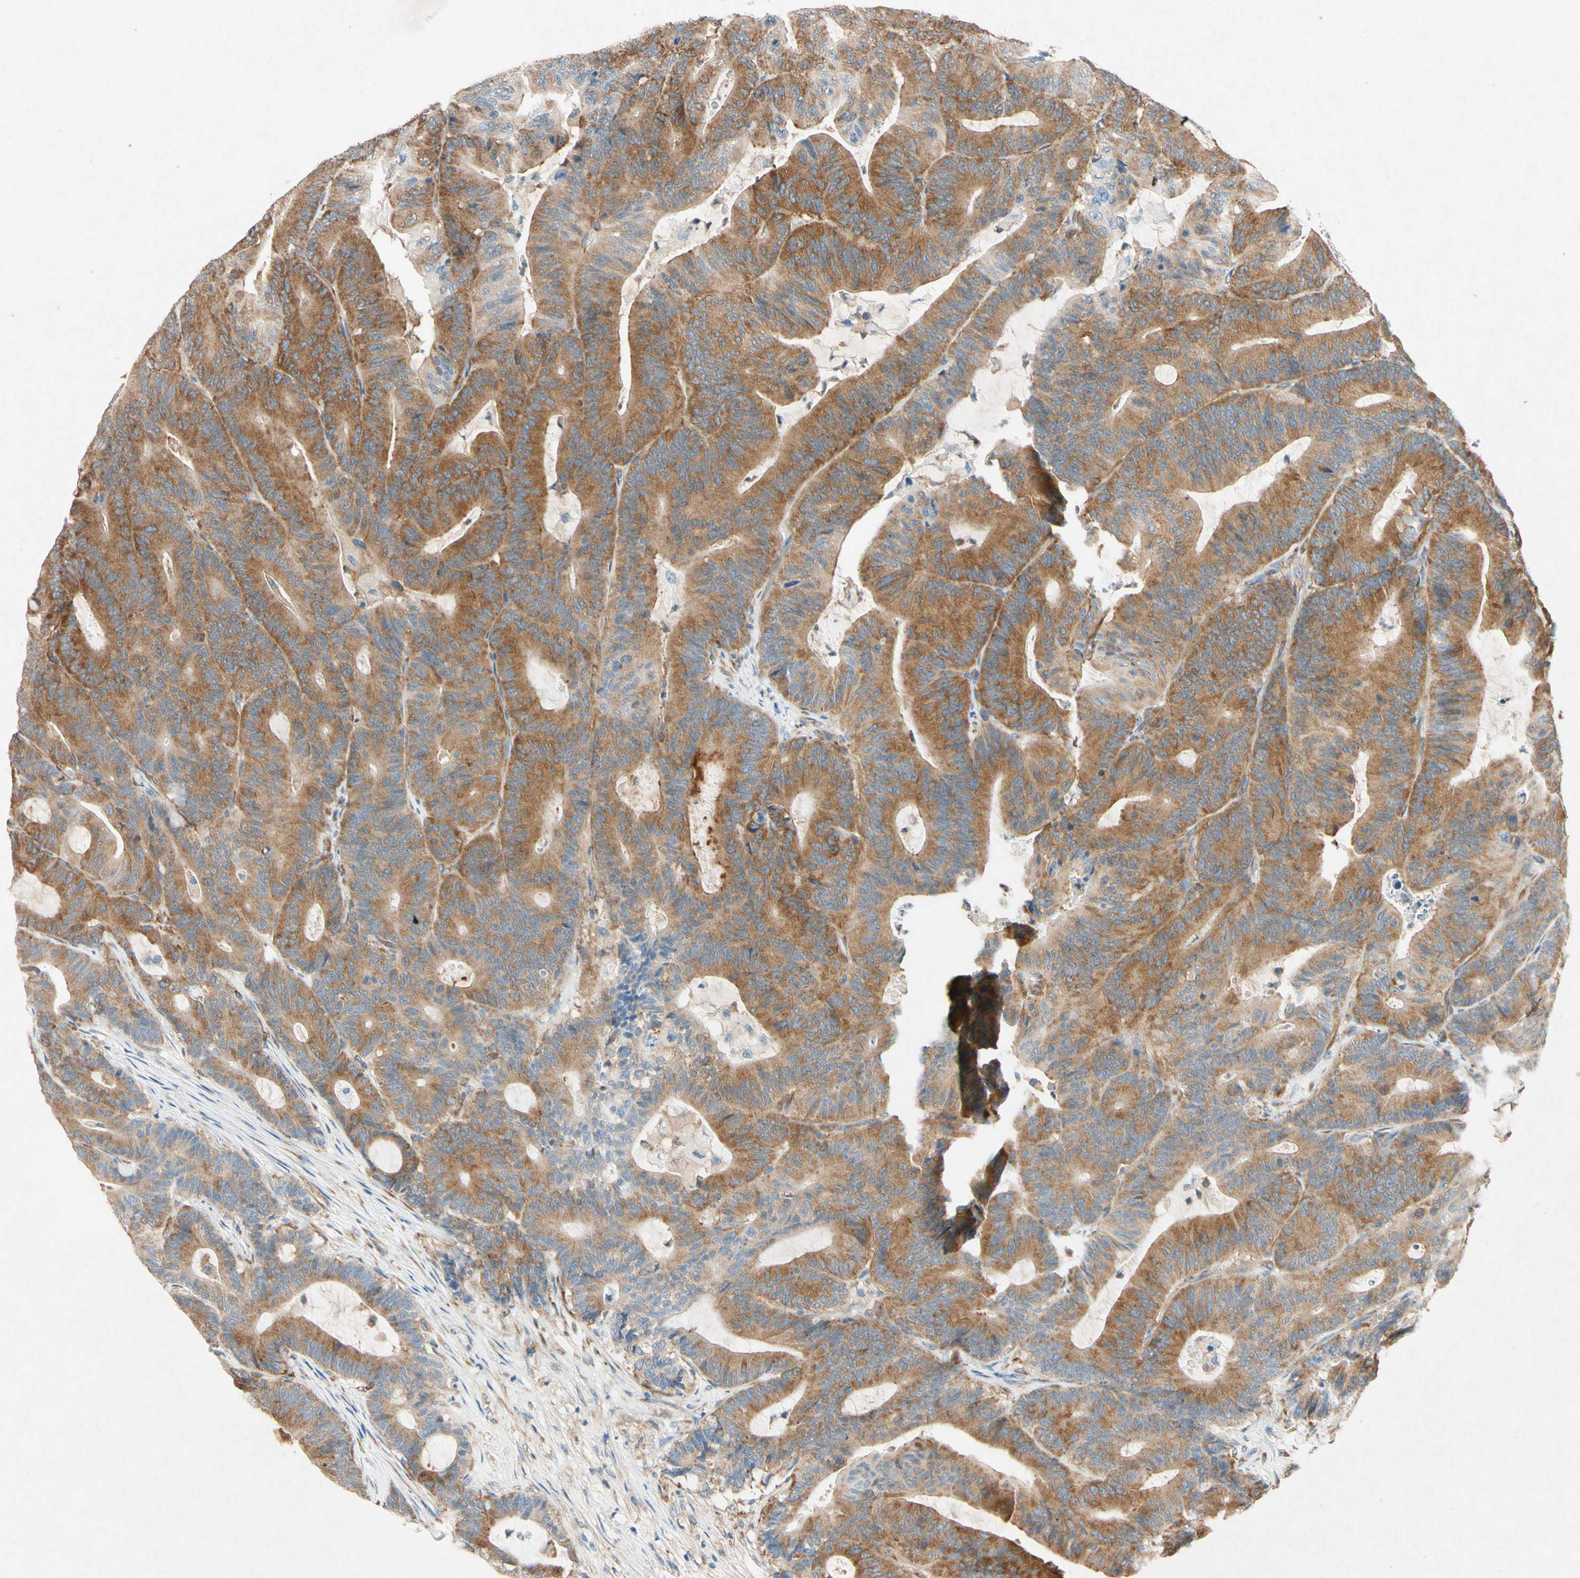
{"staining": {"intensity": "moderate", "quantity": "25%-75%", "location": "cytoplasmic/membranous"}, "tissue": "colorectal cancer", "cell_type": "Tumor cells", "image_type": "cancer", "snomed": [{"axis": "morphology", "description": "Adenocarcinoma, NOS"}, {"axis": "topography", "description": "Colon"}], "caption": "Adenocarcinoma (colorectal) tissue reveals moderate cytoplasmic/membranous positivity in about 25%-75% of tumor cells, visualized by immunohistochemistry.", "gene": "PABPC1", "patient": {"sex": "female", "age": 84}}